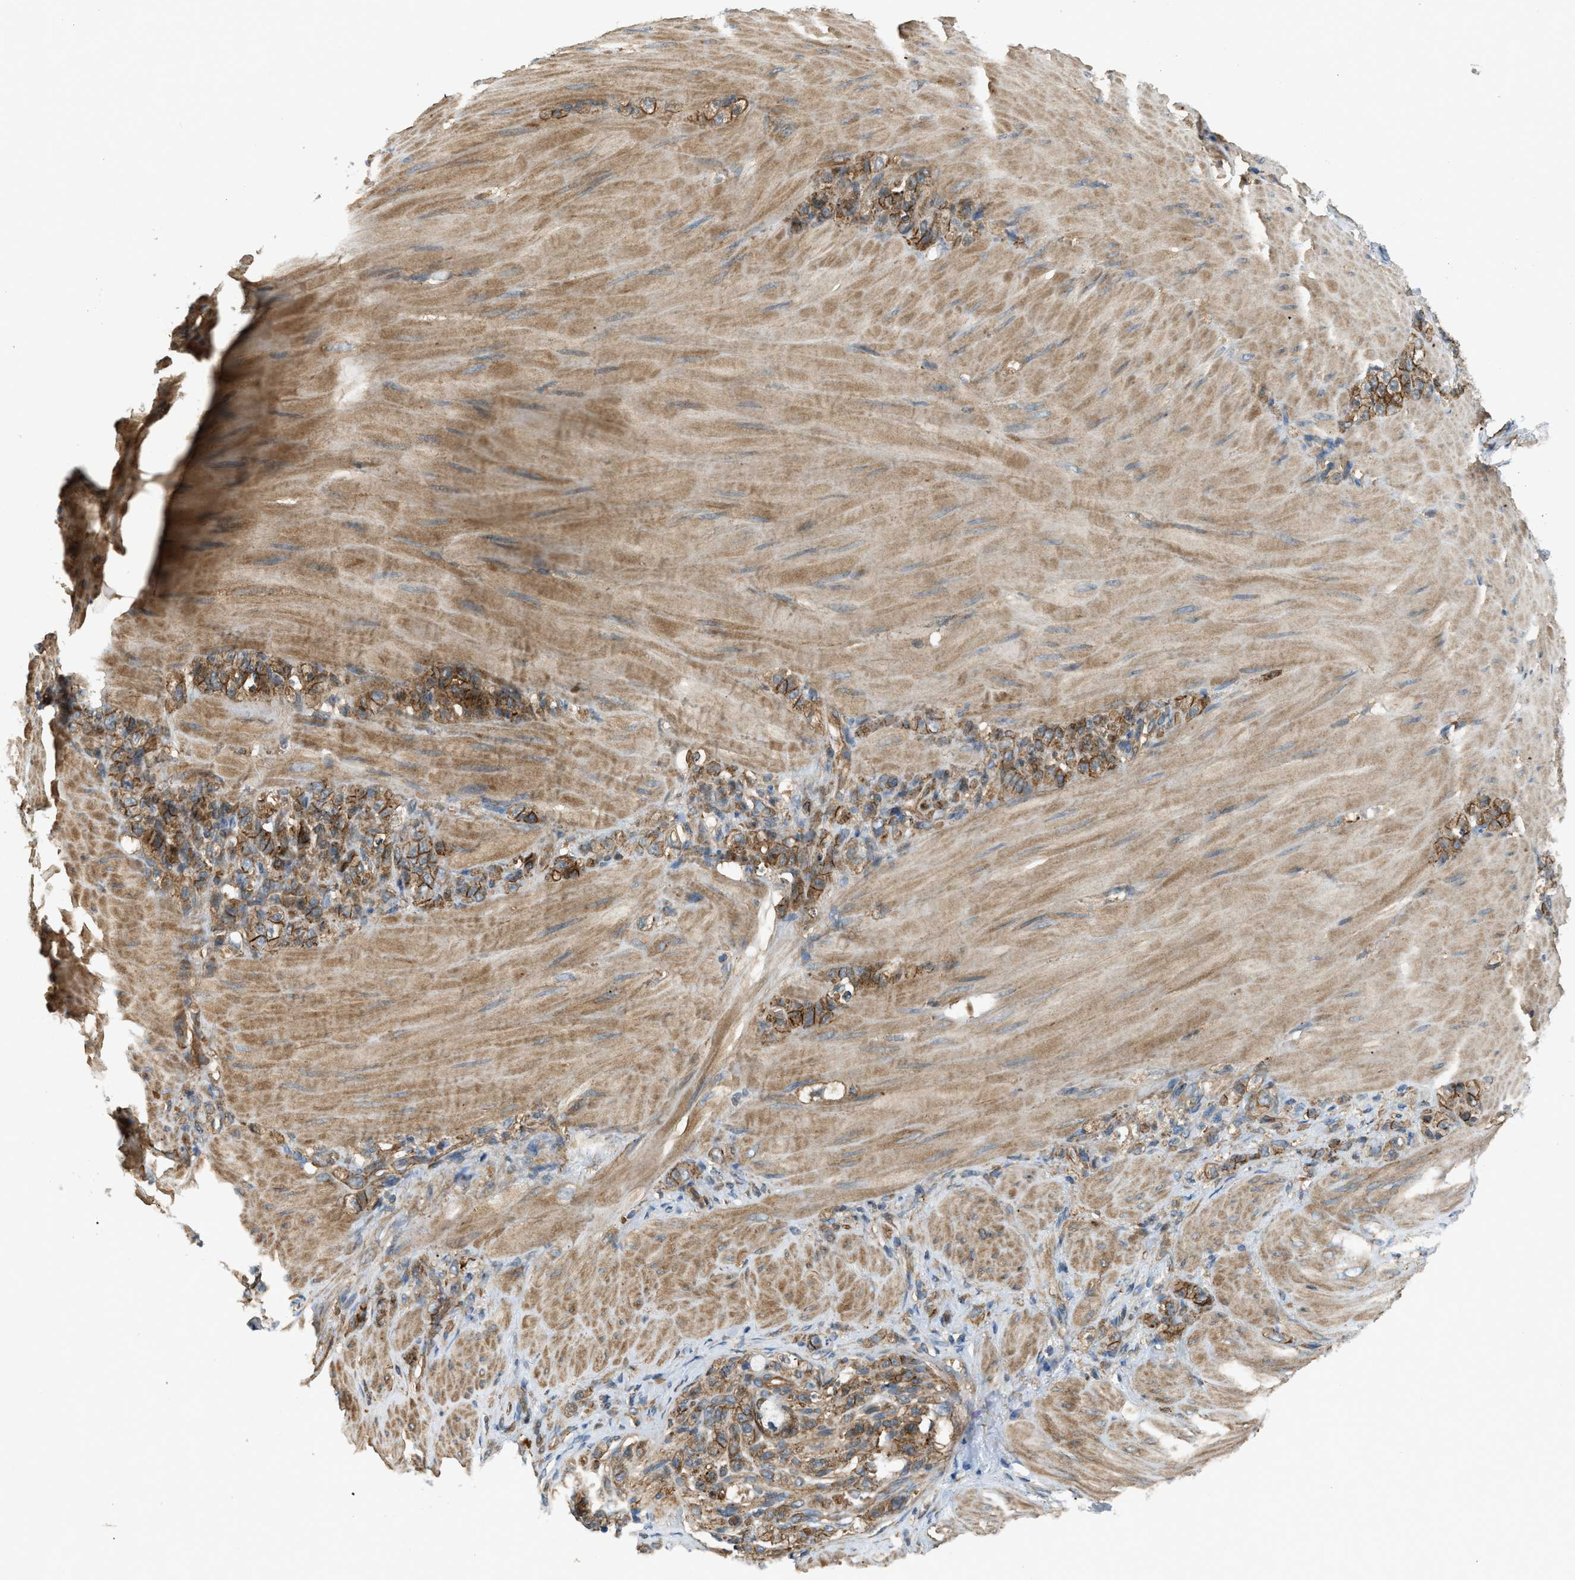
{"staining": {"intensity": "moderate", "quantity": ">75%", "location": "cytoplasmic/membranous"}, "tissue": "stomach cancer", "cell_type": "Tumor cells", "image_type": "cancer", "snomed": [{"axis": "morphology", "description": "Normal tissue, NOS"}, {"axis": "morphology", "description": "Adenocarcinoma, NOS"}, {"axis": "topography", "description": "Stomach"}], "caption": "Immunohistochemical staining of human stomach cancer displays medium levels of moderate cytoplasmic/membranous positivity in approximately >75% of tumor cells. (Stains: DAB (3,3'-diaminobenzidine) in brown, nuclei in blue, Microscopy: brightfield microscopy at high magnification).", "gene": "BAG4", "patient": {"sex": "male", "age": 82}}